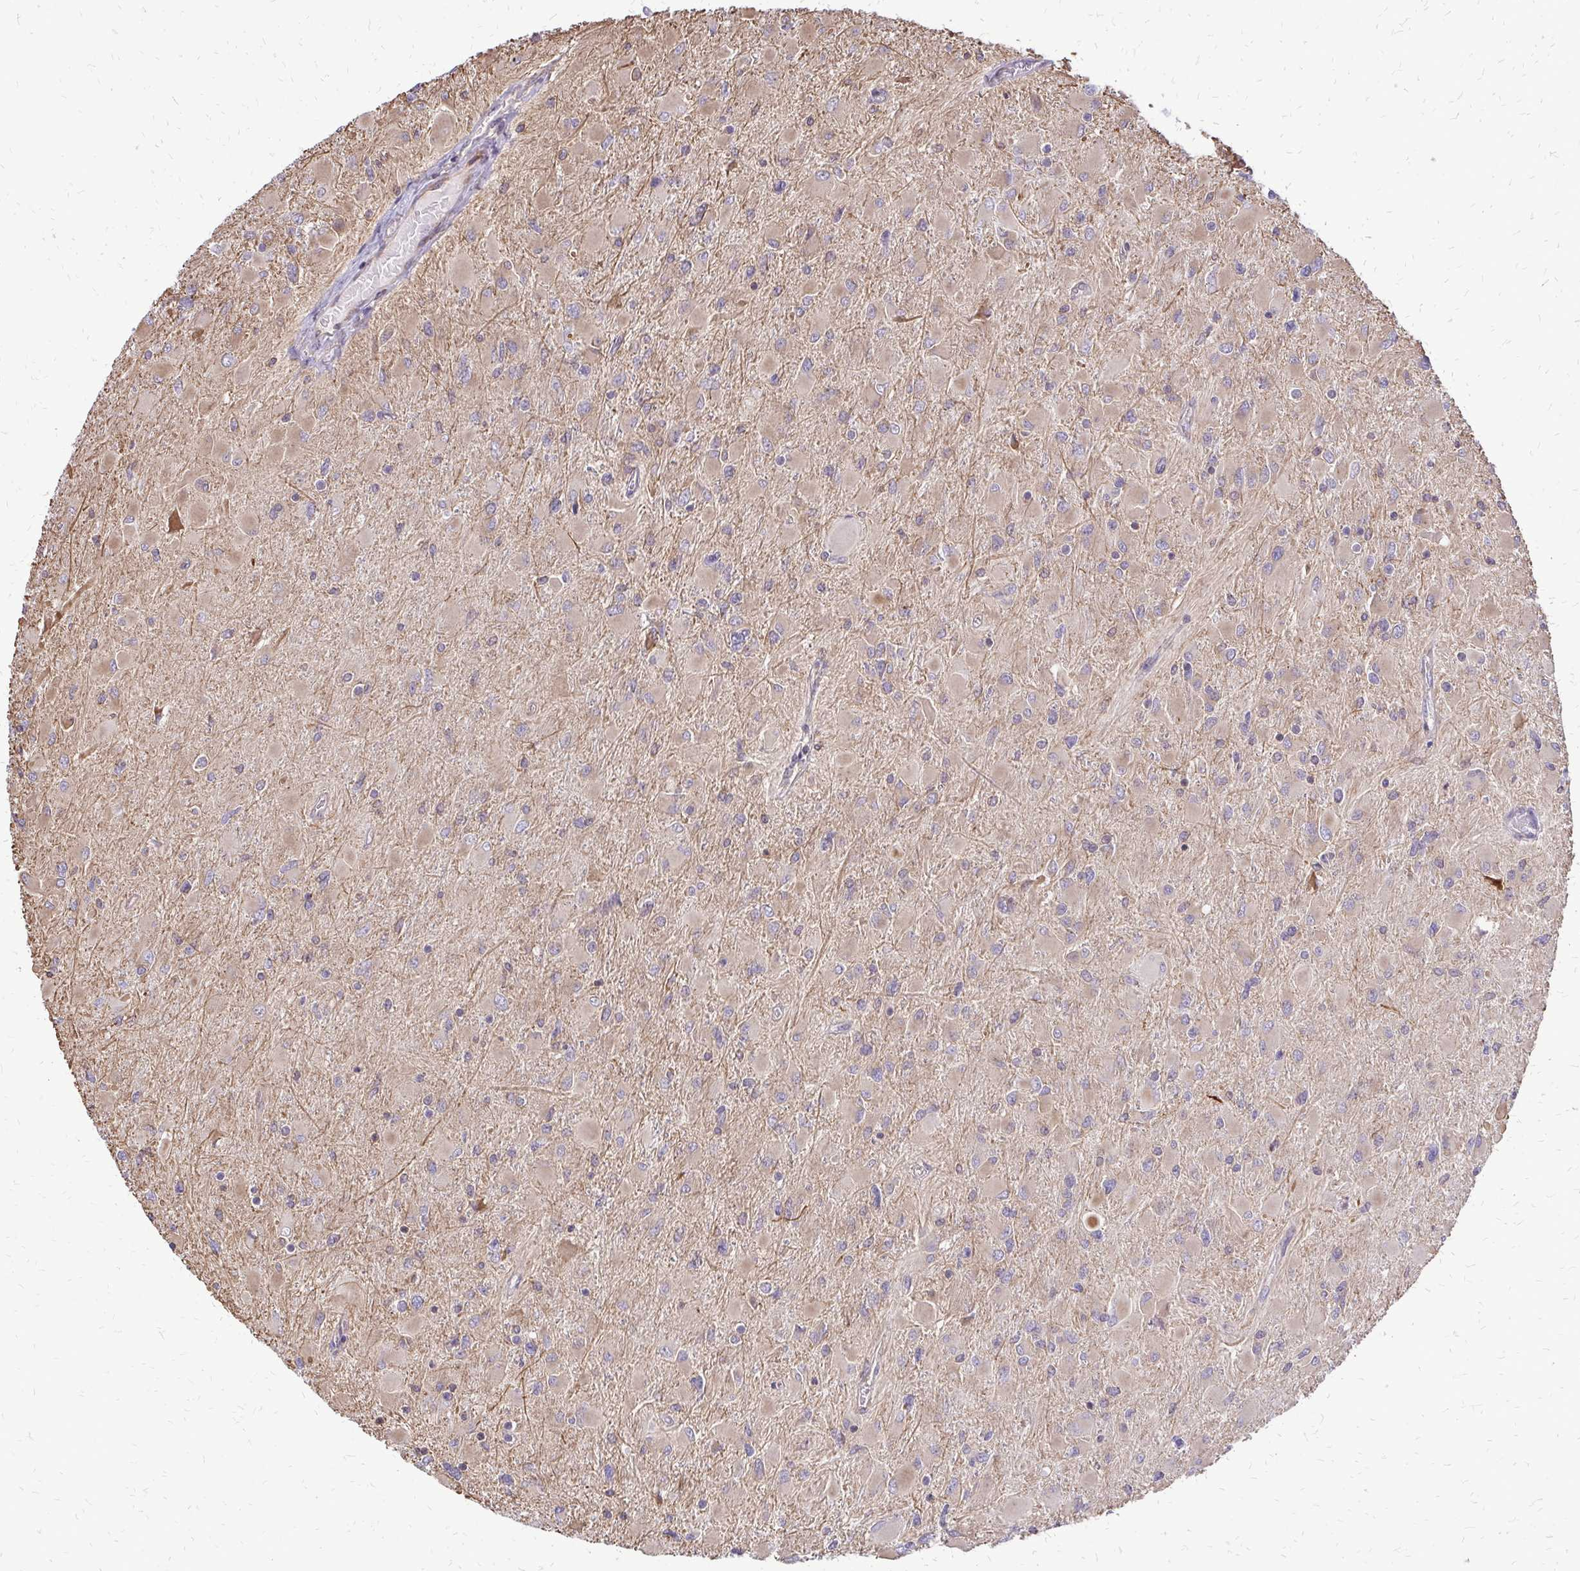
{"staining": {"intensity": "weak", "quantity": ">75%", "location": "cytoplasmic/membranous"}, "tissue": "glioma", "cell_type": "Tumor cells", "image_type": "cancer", "snomed": [{"axis": "morphology", "description": "Glioma, malignant, High grade"}, {"axis": "topography", "description": "Cerebral cortex"}], "caption": "The micrograph reveals a brown stain indicating the presence of a protein in the cytoplasmic/membranous of tumor cells in malignant glioma (high-grade).", "gene": "RPS3", "patient": {"sex": "female", "age": 36}}